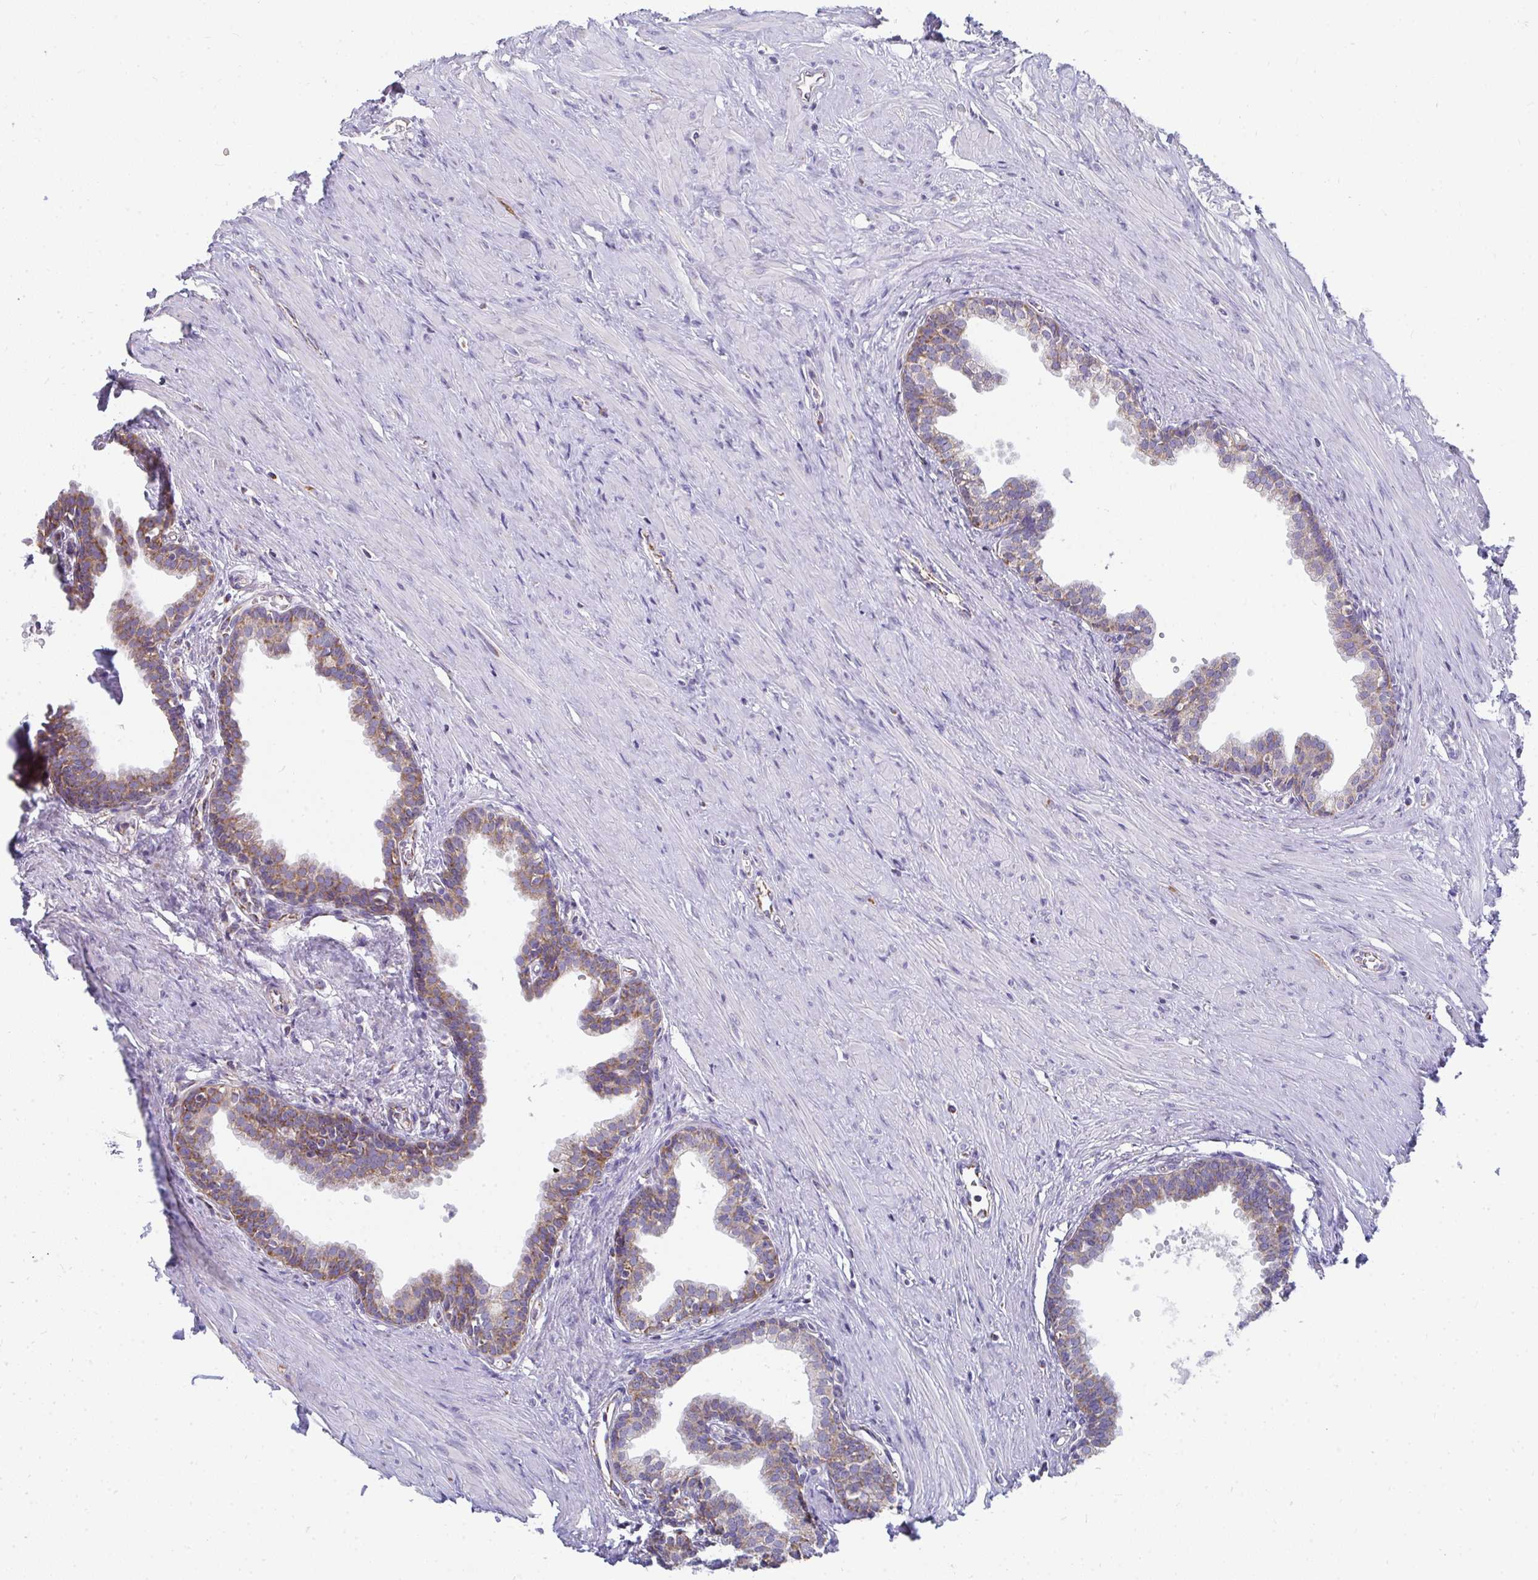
{"staining": {"intensity": "weak", "quantity": "25%-75%", "location": "cytoplasmic/membranous"}, "tissue": "prostate", "cell_type": "Glandular cells", "image_type": "normal", "snomed": [{"axis": "morphology", "description": "Normal tissue, NOS"}, {"axis": "topography", "description": "Prostate"}, {"axis": "topography", "description": "Peripheral nerve tissue"}], "caption": "Protein staining demonstrates weak cytoplasmic/membranous positivity in approximately 25%-75% of glandular cells in unremarkable prostate.", "gene": "FAHD1", "patient": {"sex": "male", "age": 55}}